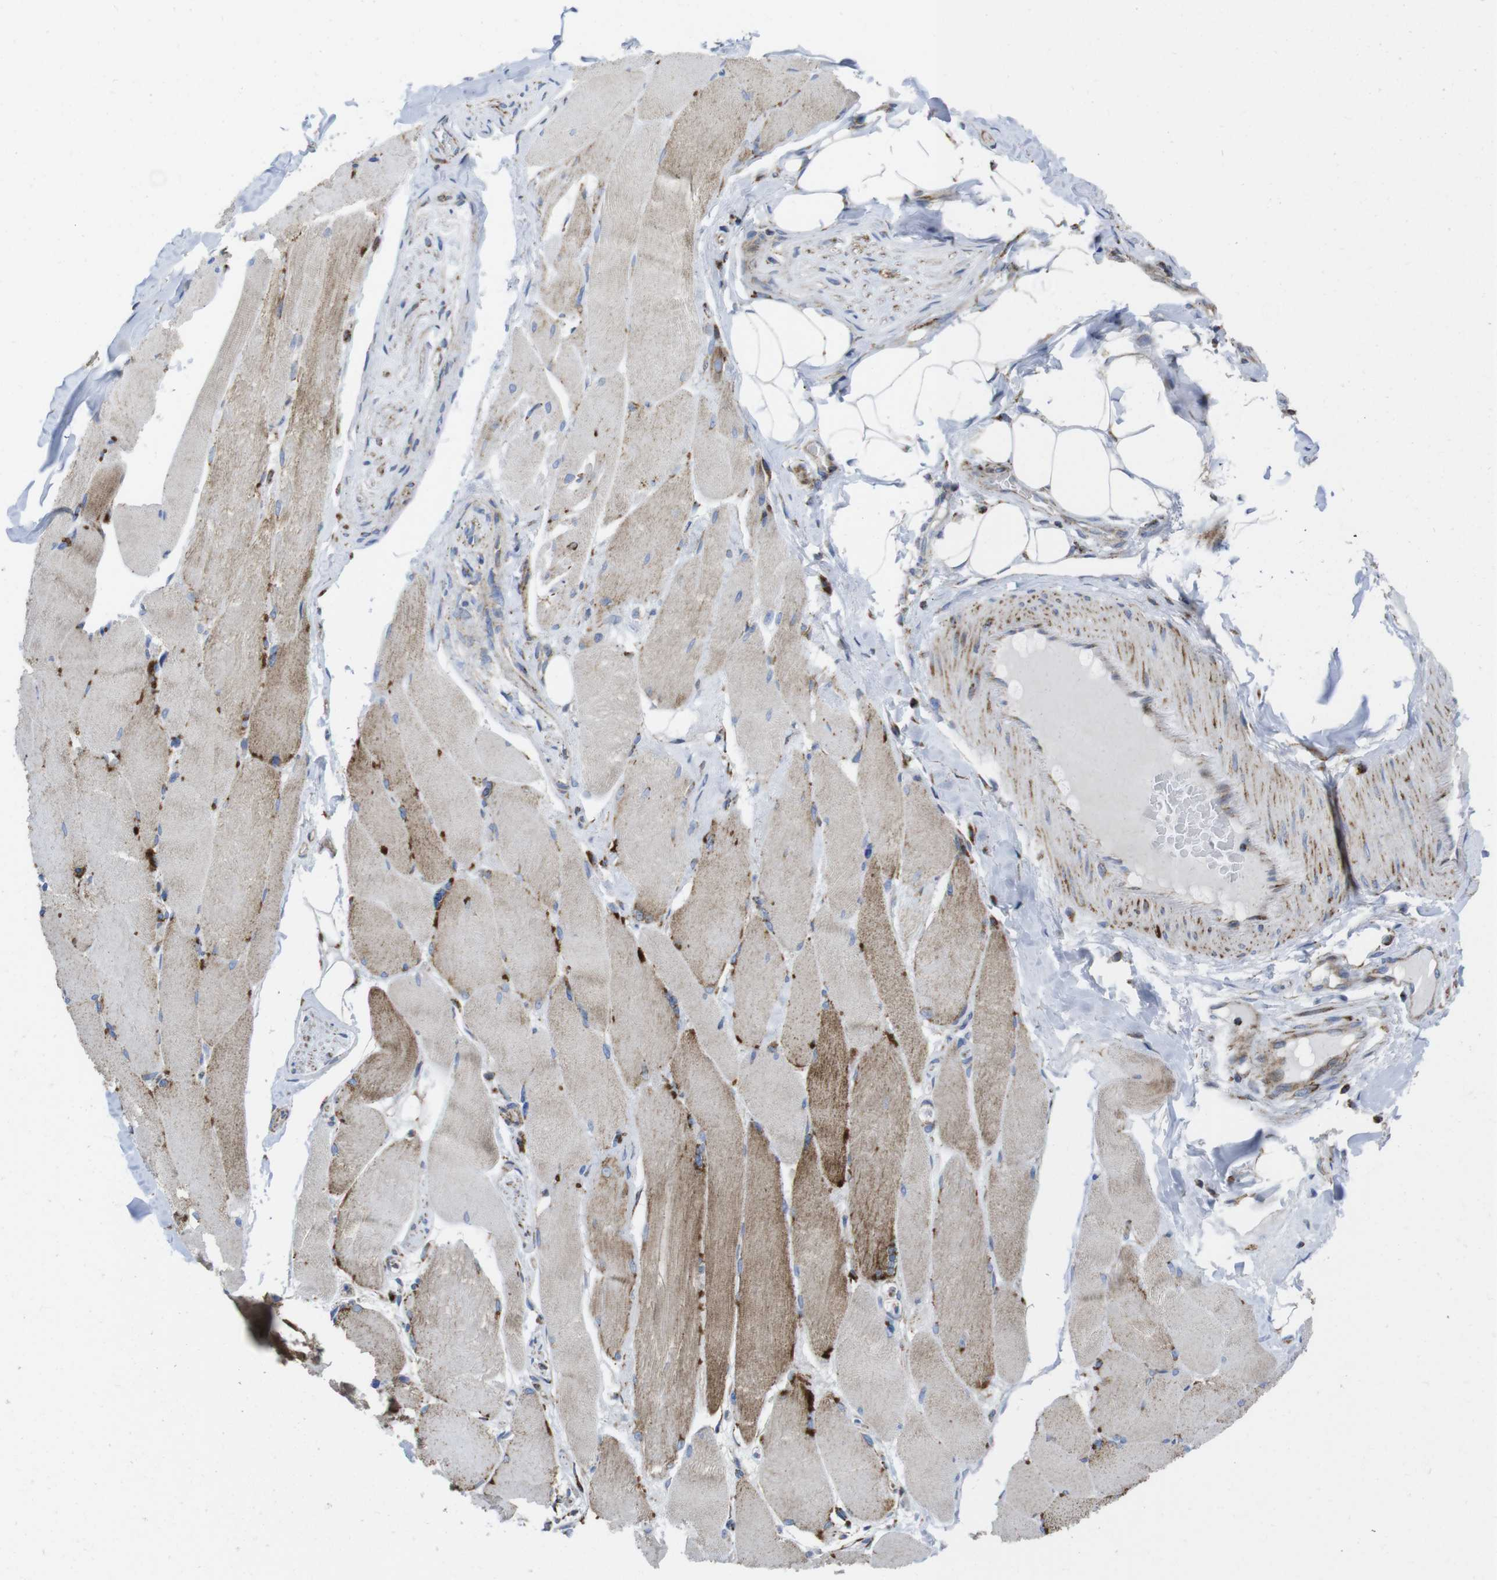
{"staining": {"intensity": "moderate", "quantity": ">75%", "location": "cytoplasmic/membranous"}, "tissue": "skeletal muscle", "cell_type": "Myocytes", "image_type": "normal", "snomed": [{"axis": "morphology", "description": "Normal tissue, NOS"}, {"axis": "topography", "description": "Skin"}, {"axis": "topography", "description": "Skeletal muscle"}], "caption": "Skeletal muscle stained with DAB (3,3'-diaminobenzidine) immunohistochemistry shows medium levels of moderate cytoplasmic/membranous positivity in about >75% of myocytes. (DAB = brown stain, brightfield microscopy at high magnification).", "gene": "TMEM192", "patient": {"sex": "male", "age": 83}}